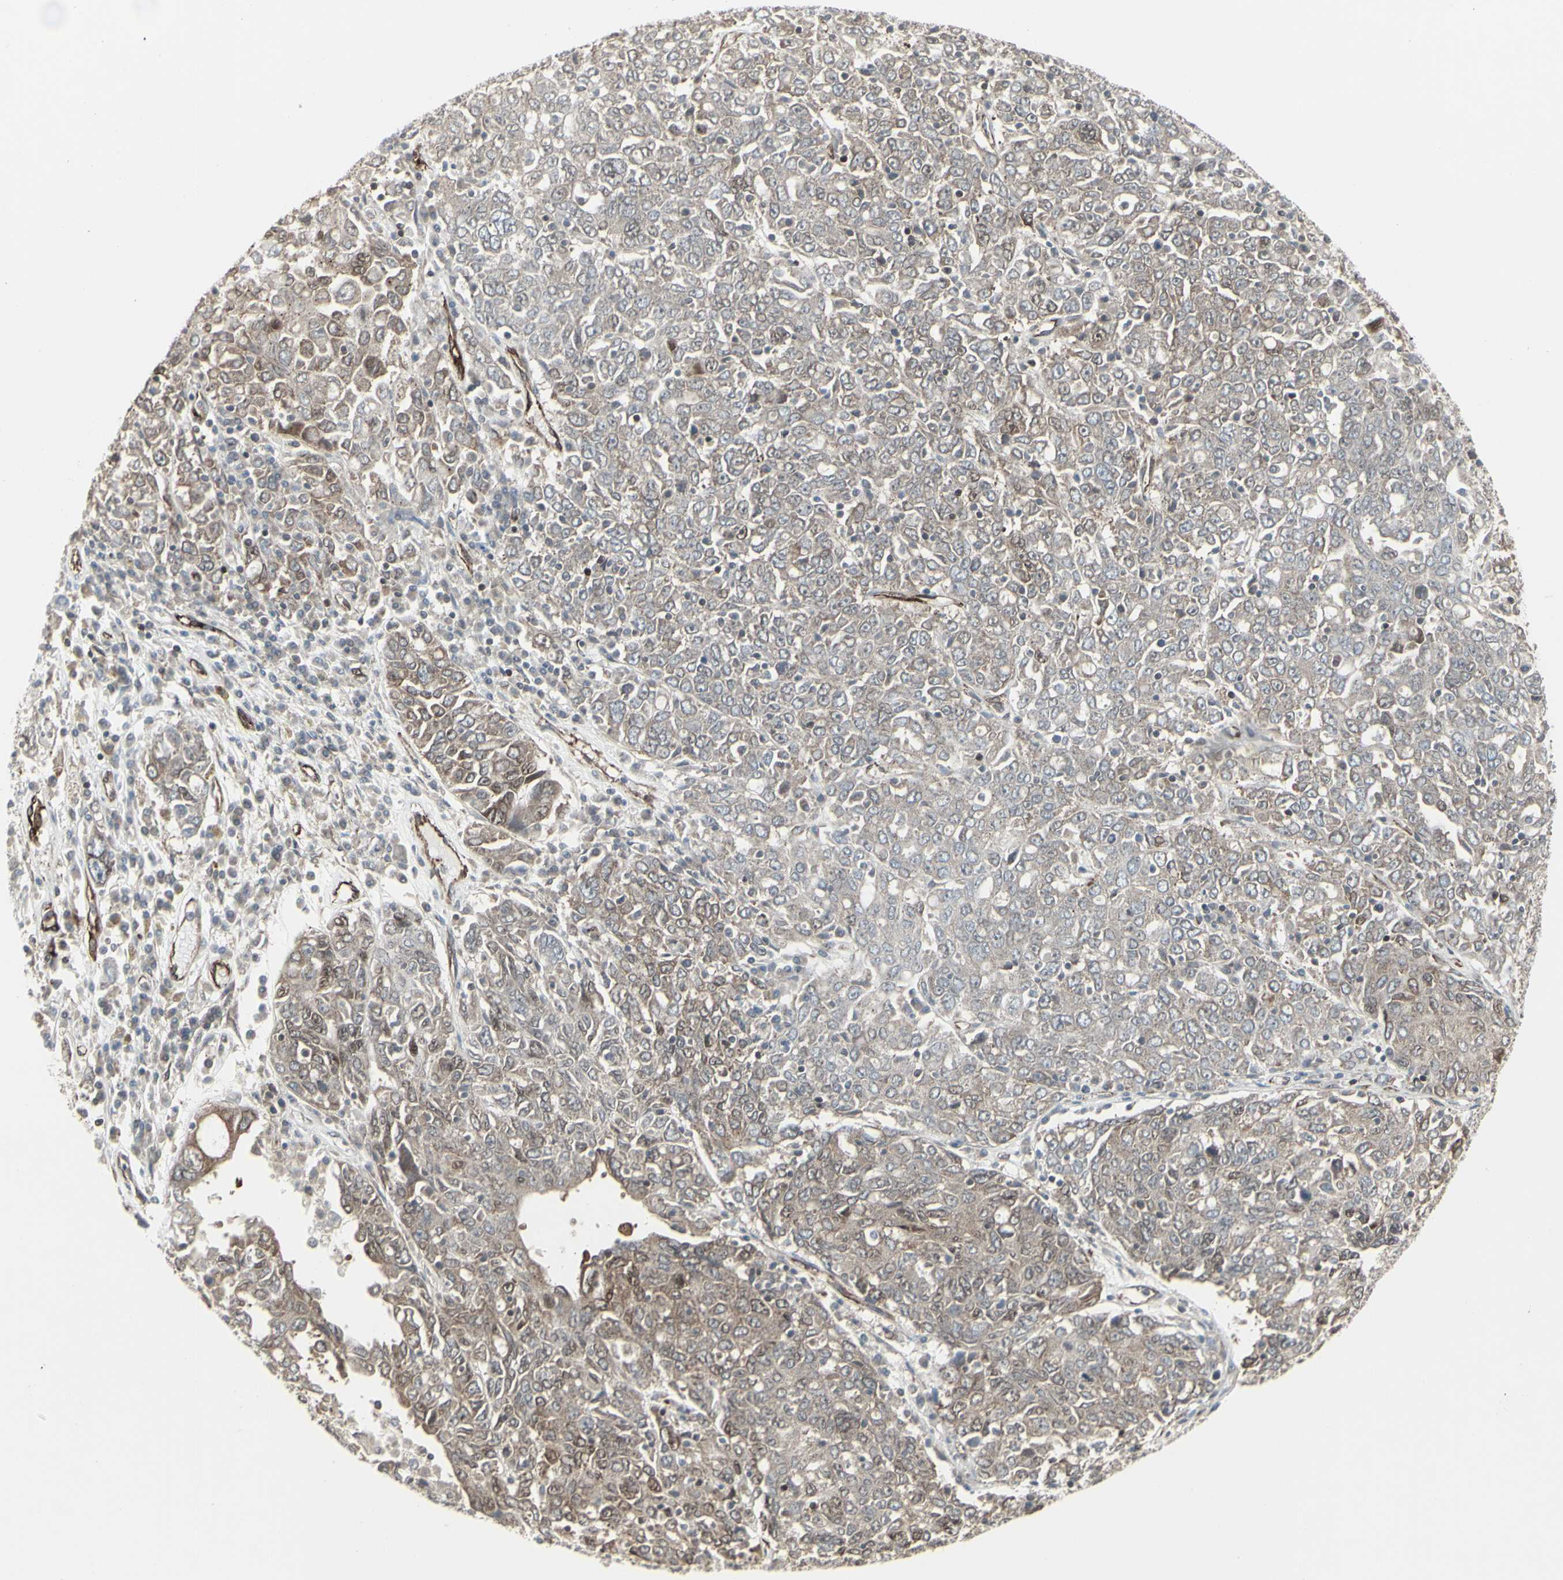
{"staining": {"intensity": "moderate", "quantity": ">75%", "location": "cytoplasmic/membranous,nuclear"}, "tissue": "ovarian cancer", "cell_type": "Tumor cells", "image_type": "cancer", "snomed": [{"axis": "morphology", "description": "Carcinoma, endometroid"}, {"axis": "topography", "description": "Ovary"}], "caption": "Moderate cytoplasmic/membranous and nuclear positivity is present in approximately >75% of tumor cells in ovarian cancer (endometroid carcinoma).", "gene": "DTX3L", "patient": {"sex": "female", "age": 62}}